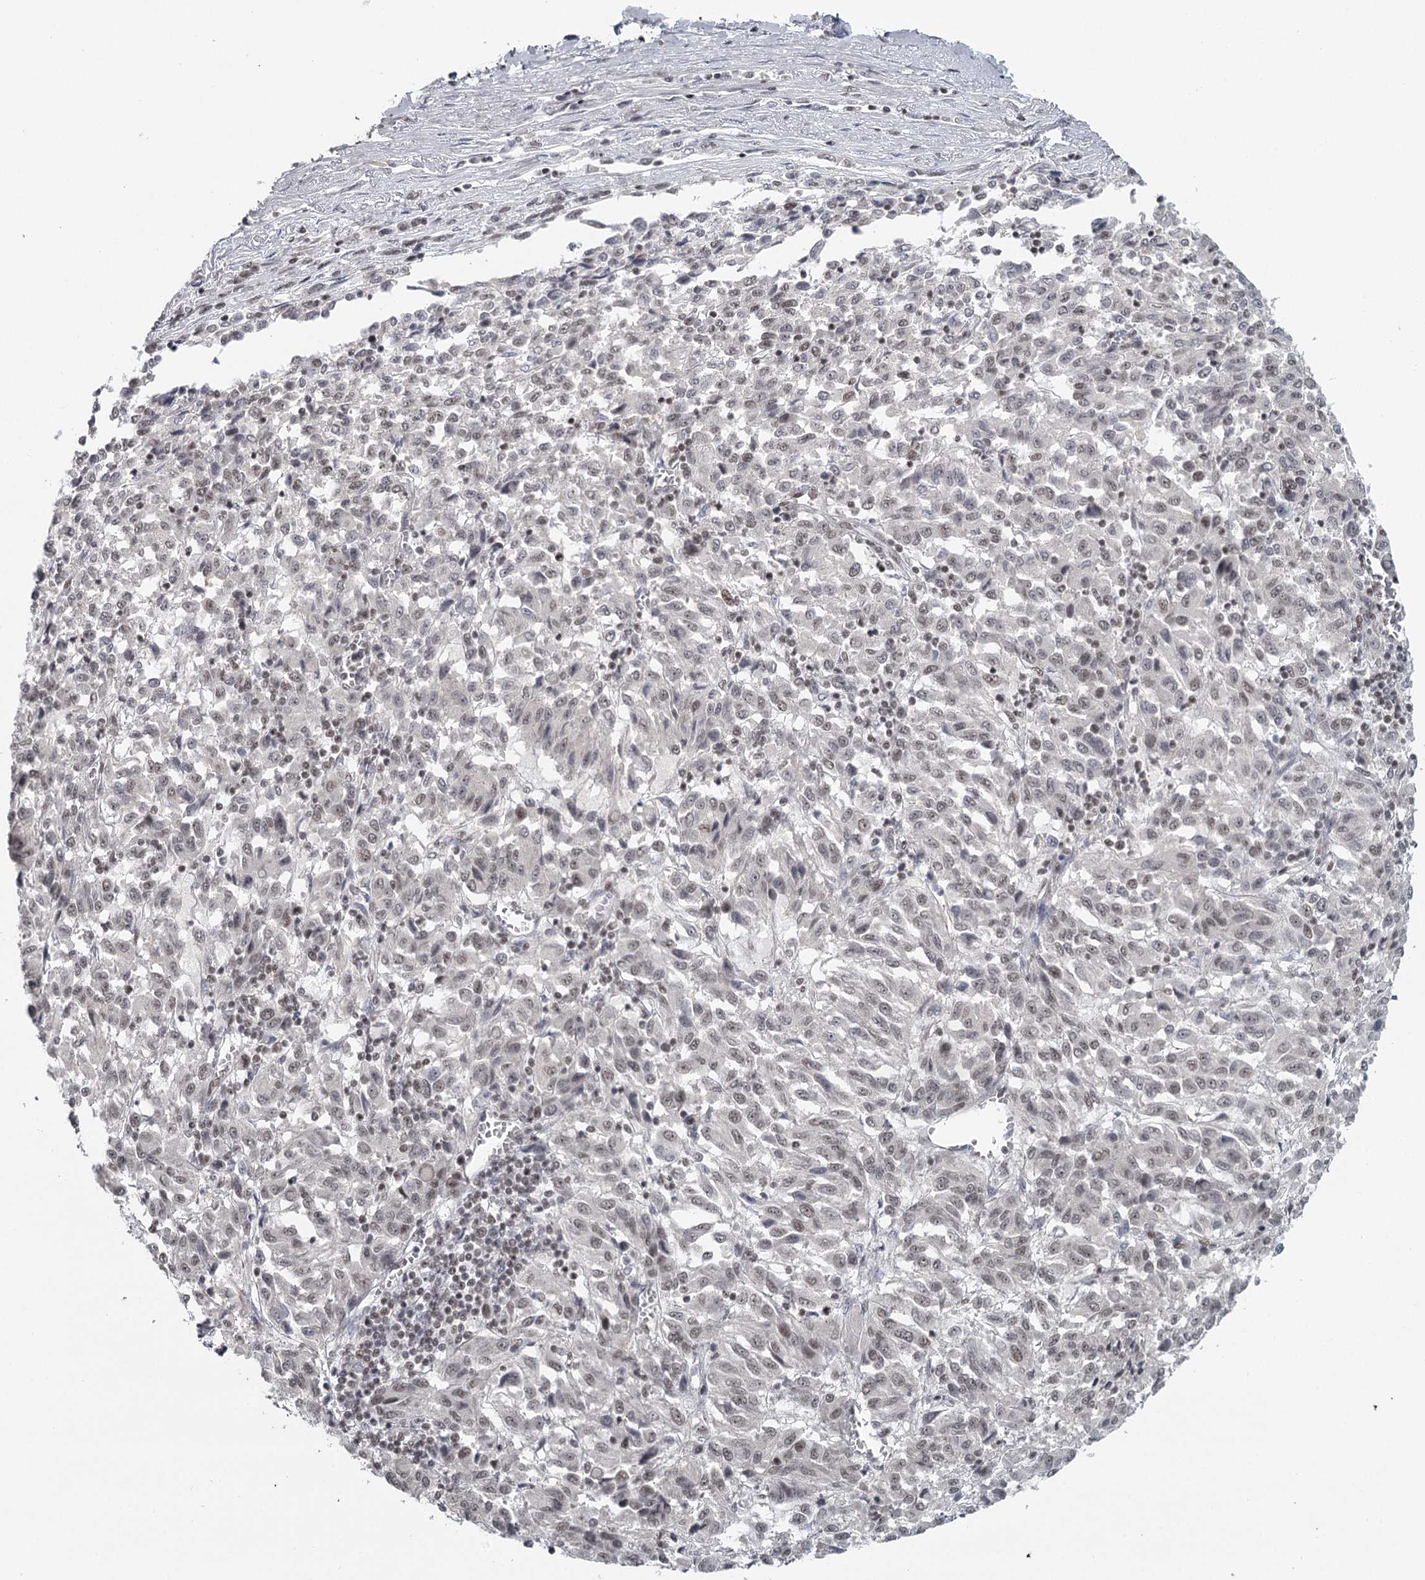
{"staining": {"intensity": "weak", "quantity": ">75%", "location": "nuclear"}, "tissue": "melanoma", "cell_type": "Tumor cells", "image_type": "cancer", "snomed": [{"axis": "morphology", "description": "Malignant melanoma, Metastatic site"}, {"axis": "topography", "description": "Lung"}], "caption": "Tumor cells show weak nuclear positivity in approximately >75% of cells in malignant melanoma (metastatic site). (Stains: DAB in brown, nuclei in blue, Microscopy: brightfield microscopy at high magnification).", "gene": "FAM13C", "patient": {"sex": "male", "age": 64}}